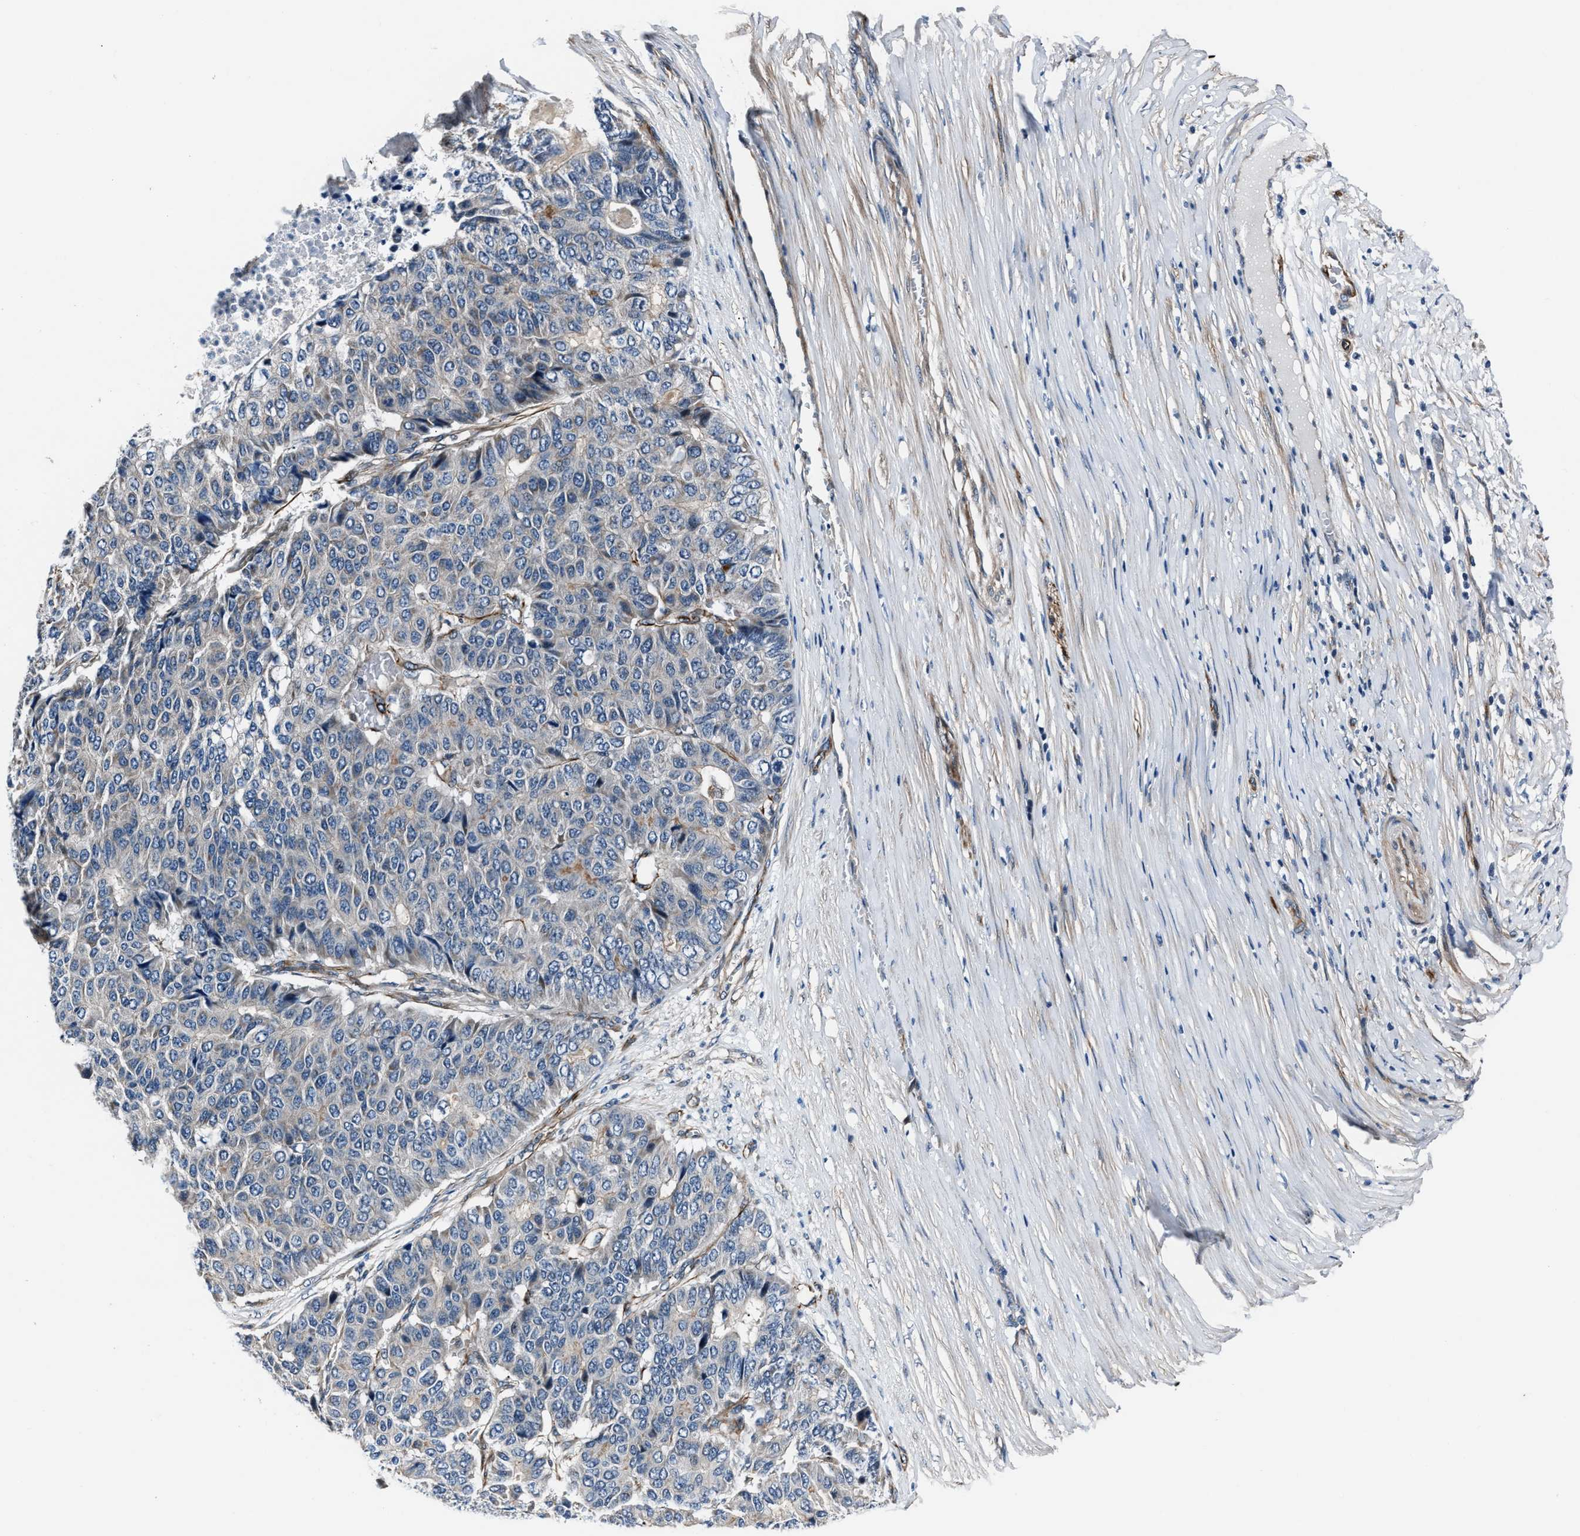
{"staining": {"intensity": "negative", "quantity": "none", "location": "none"}, "tissue": "pancreatic cancer", "cell_type": "Tumor cells", "image_type": "cancer", "snomed": [{"axis": "morphology", "description": "Adenocarcinoma, NOS"}, {"axis": "topography", "description": "Pancreas"}], "caption": "Immunohistochemistry micrograph of neoplastic tissue: human pancreatic adenocarcinoma stained with DAB shows no significant protein expression in tumor cells. (Brightfield microscopy of DAB IHC at high magnification).", "gene": "MPDZ", "patient": {"sex": "male", "age": 50}}